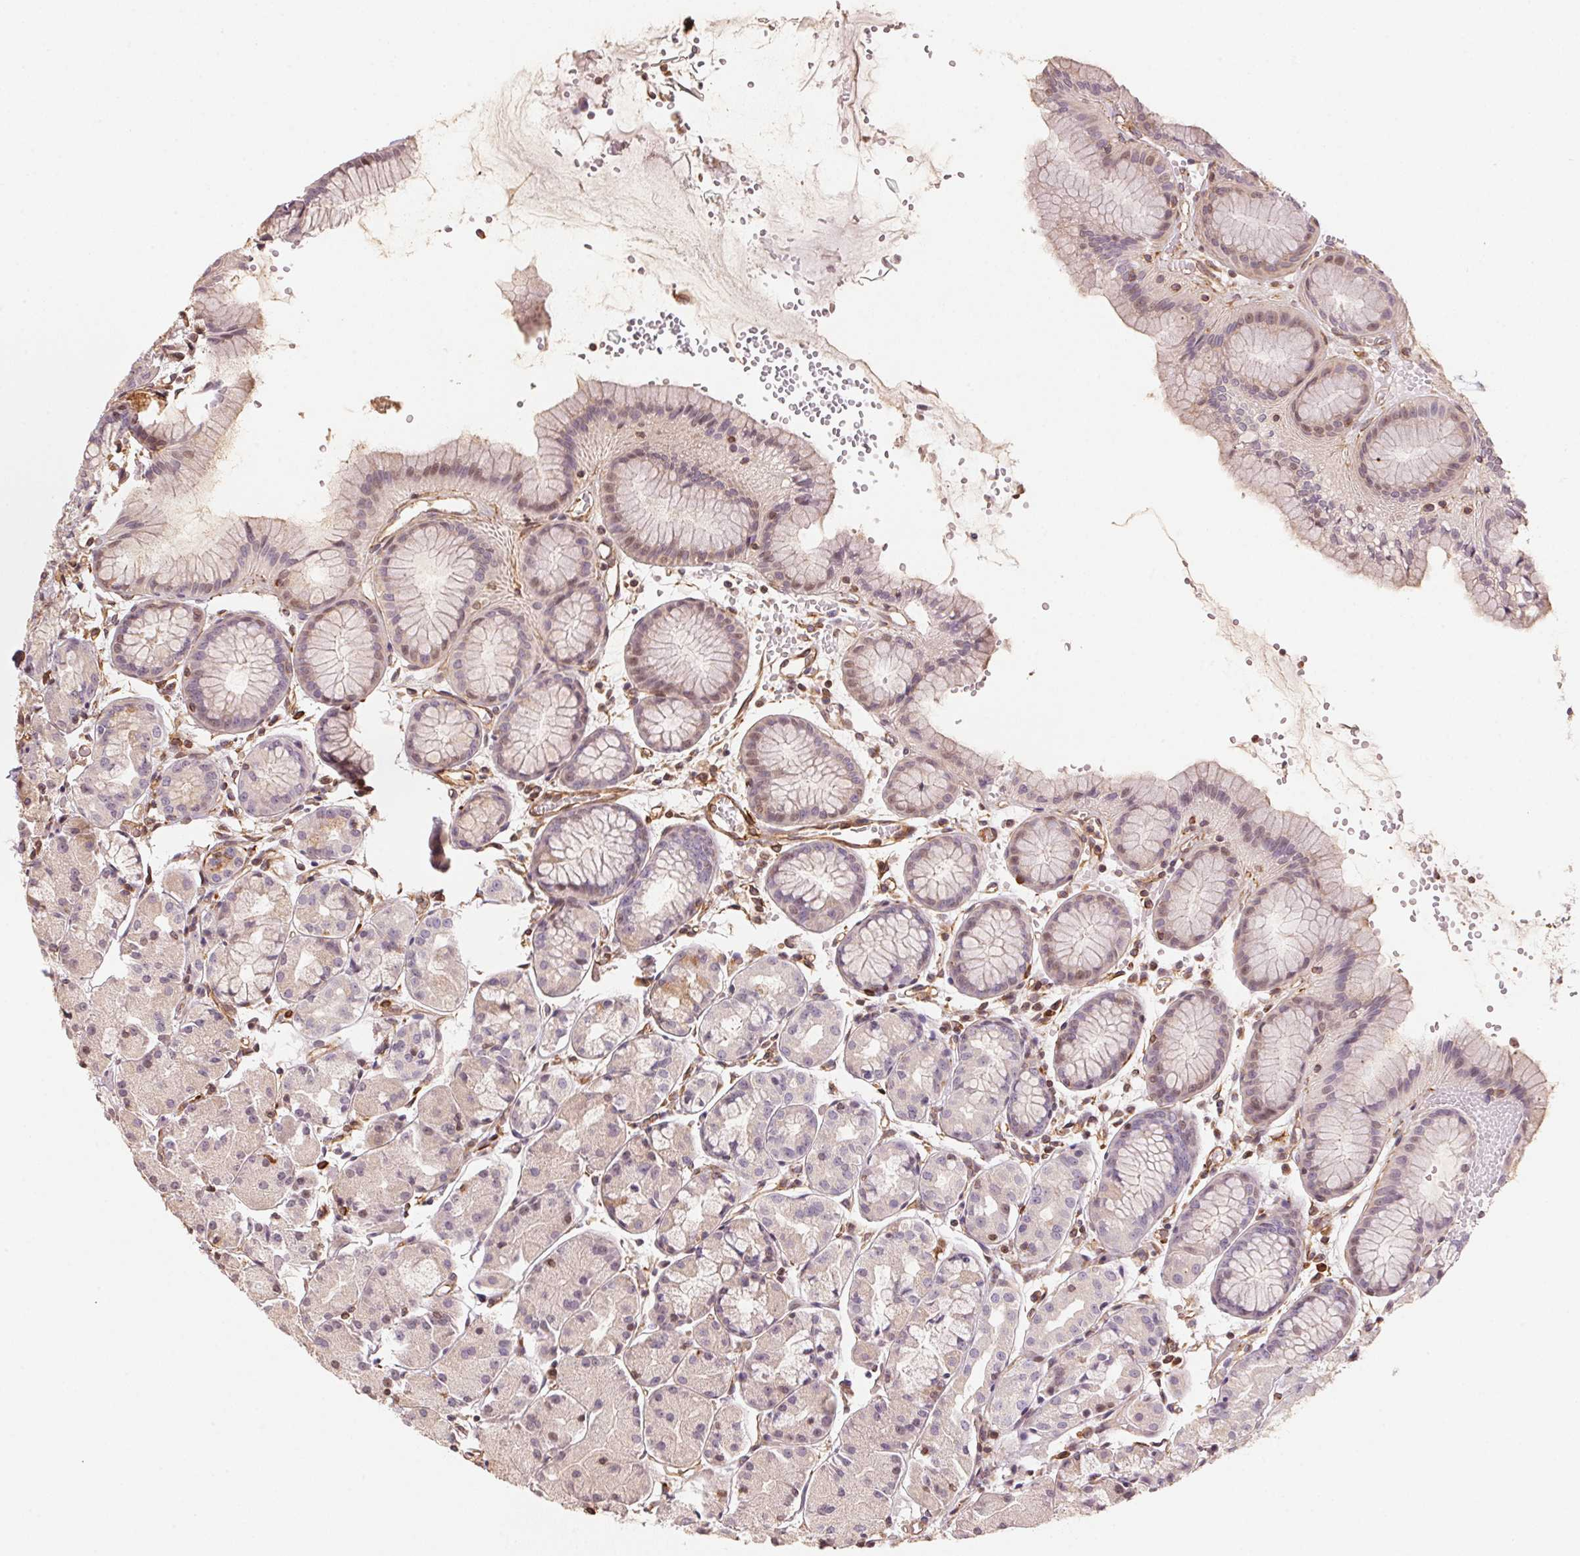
{"staining": {"intensity": "weak", "quantity": "<25%", "location": "nuclear"}, "tissue": "stomach", "cell_type": "Glandular cells", "image_type": "normal", "snomed": [{"axis": "morphology", "description": "Normal tissue, NOS"}, {"axis": "topography", "description": "Stomach, upper"}], "caption": "Human stomach stained for a protein using IHC displays no positivity in glandular cells.", "gene": "FOXR2", "patient": {"sex": "male", "age": 47}}